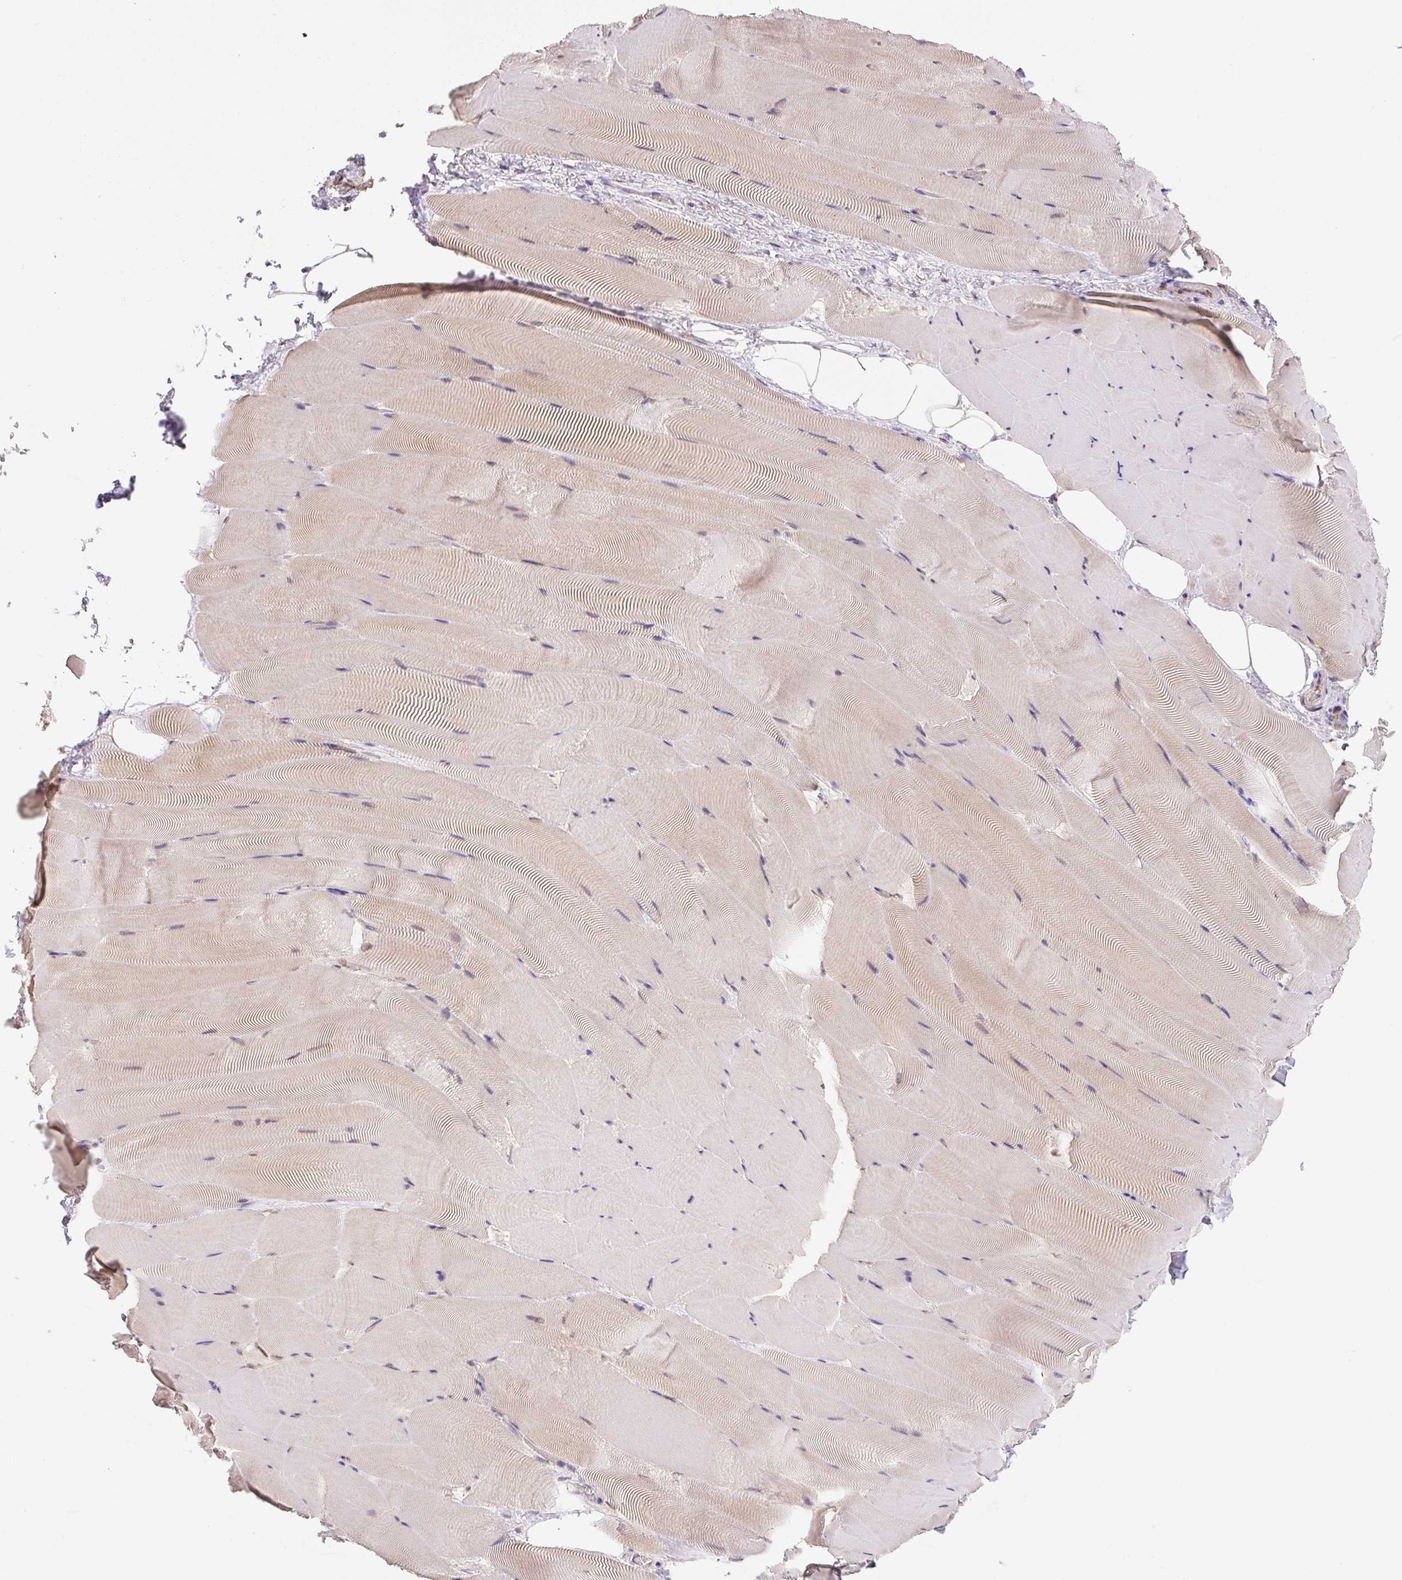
{"staining": {"intensity": "weak", "quantity": "<25%", "location": "cytoplasmic/membranous"}, "tissue": "skeletal muscle", "cell_type": "Myocytes", "image_type": "normal", "snomed": [{"axis": "morphology", "description": "Normal tissue, NOS"}, {"axis": "topography", "description": "Skeletal muscle"}], "caption": "High magnification brightfield microscopy of unremarkable skeletal muscle stained with DAB (3,3'-diaminobenzidine) (brown) and counterstained with hematoxylin (blue): myocytes show no significant staining. (DAB immunohistochemistry, high magnification).", "gene": "PLA2G4A", "patient": {"sex": "female", "age": 64}}